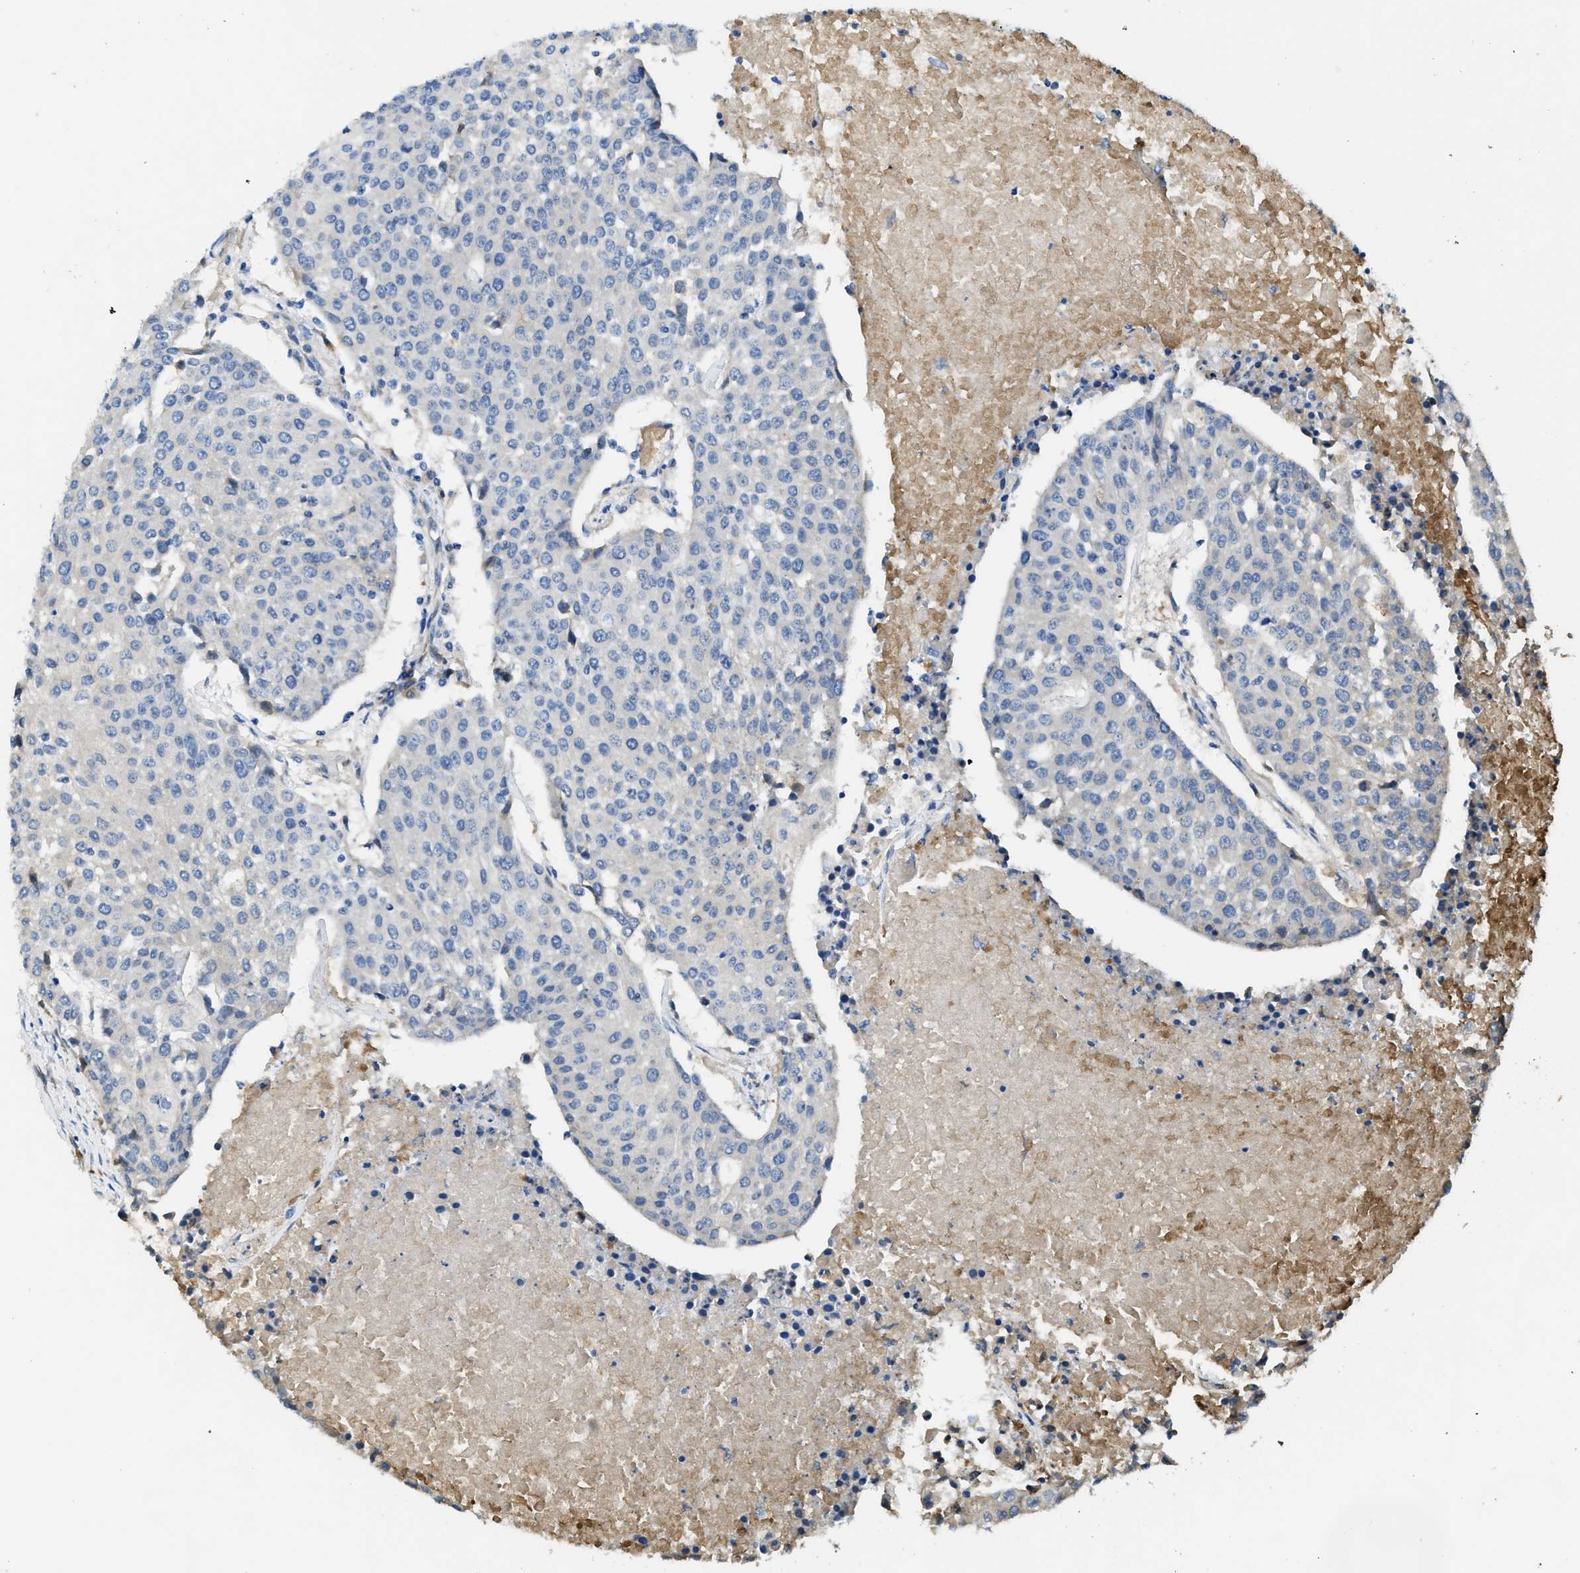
{"staining": {"intensity": "negative", "quantity": "none", "location": "none"}, "tissue": "urothelial cancer", "cell_type": "Tumor cells", "image_type": "cancer", "snomed": [{"axis": "morphology", "description": "Urothelial carcinoma, High grade"}, {"axis": "topography", "description": "Urinary bladder"}], "caption": "IHC of human high-grade urothelial carcinoma reveals no staining in tumor cells. (Stains: DAB (3,3'-diaminobenzidine) immunohistochemistry with hematoxylin counter stain, Microscopy: brightfield microscopy at high magnification).", "gene": "RIPK2", "patient": {"sex": "female", "age": 85}}